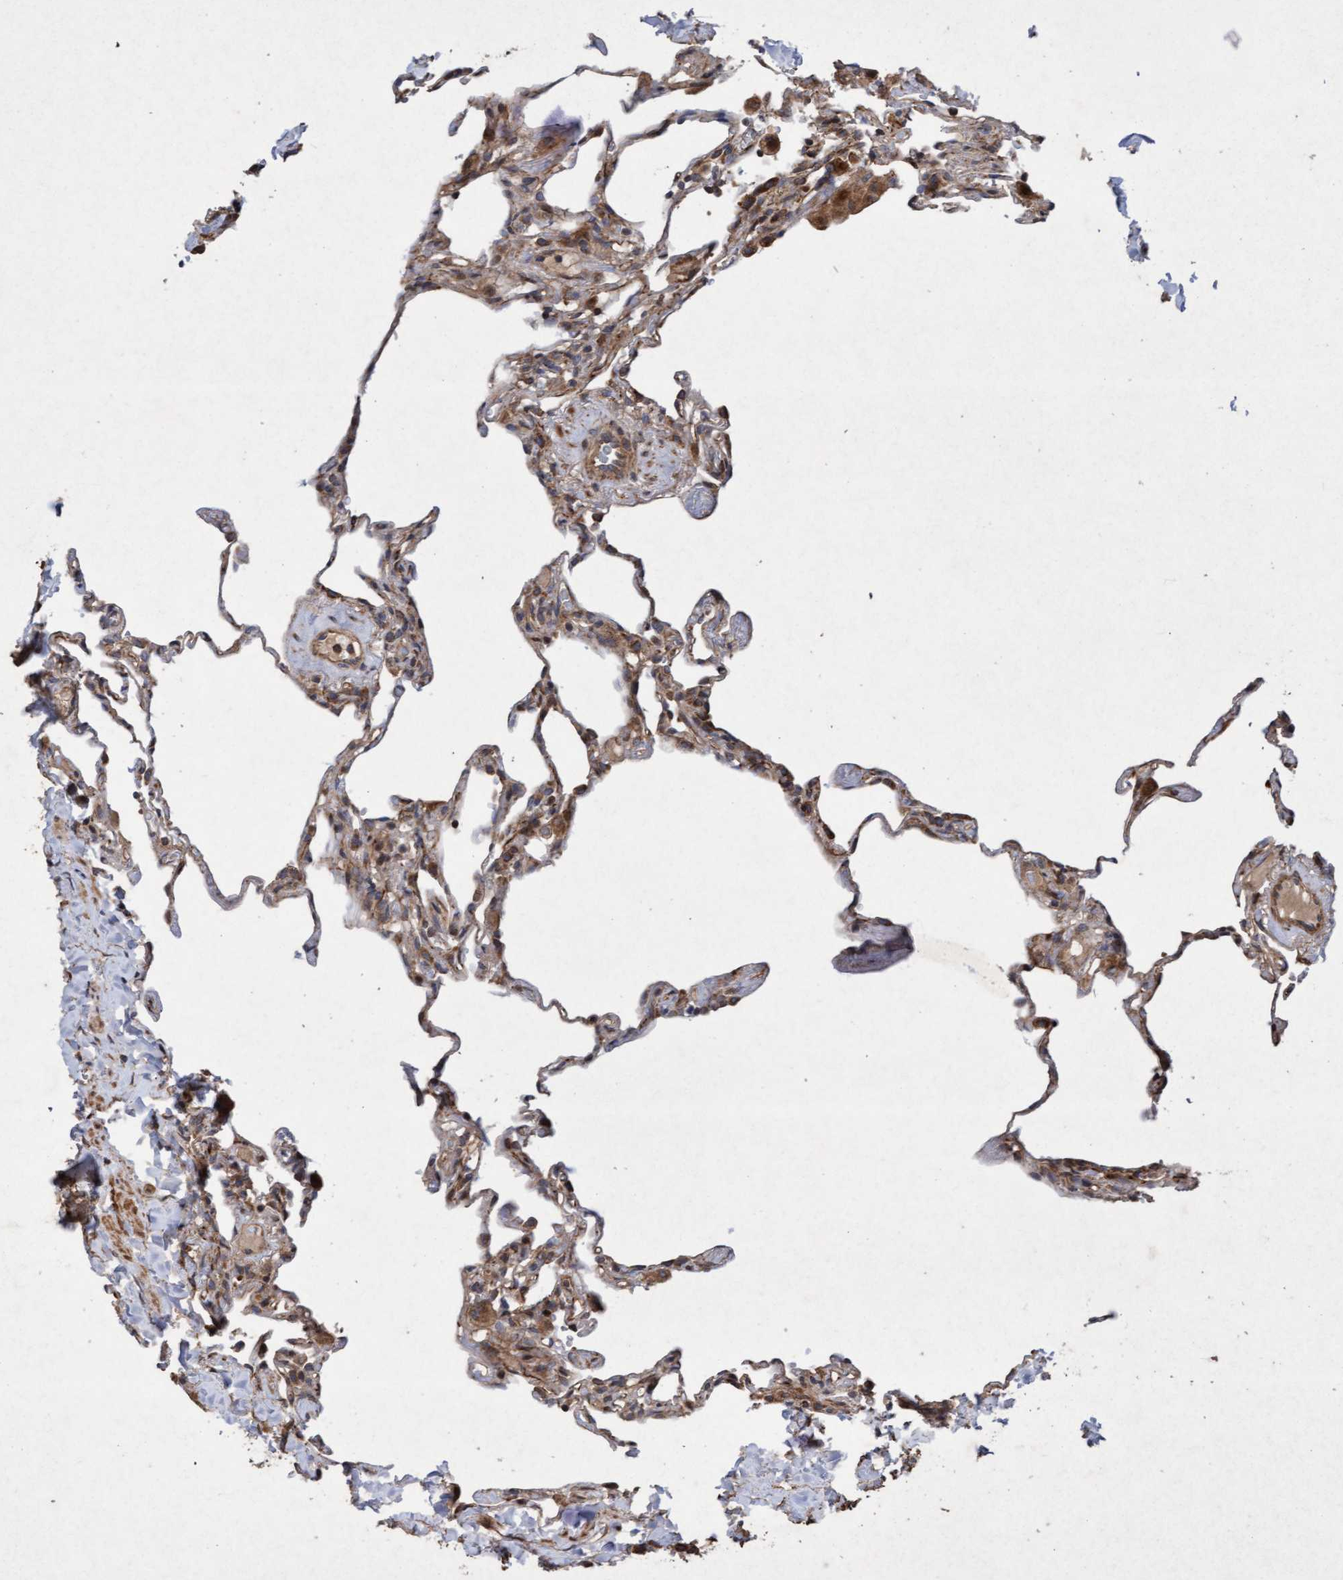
{"staining": {"intensity": "moderate", "quantity": "<25%", "location": "cytoplasmic/membranous"}, "tissue": "lung", "cell_type": "Alveolar cells", "image_type": "normal", "snomed": [{"axis": "morphology", "description": "Normal tissue, NOS"}, {"axis": "topography", "description": "Lung"}], "caption": "Immunohistochemistry of normal lung exhibits low levels of moderate cytoplasmic/membranous staining in approximately <25% of alveolar cells.", "gene": "ELP5", "patient": {"sex": "male", "age": 59}}